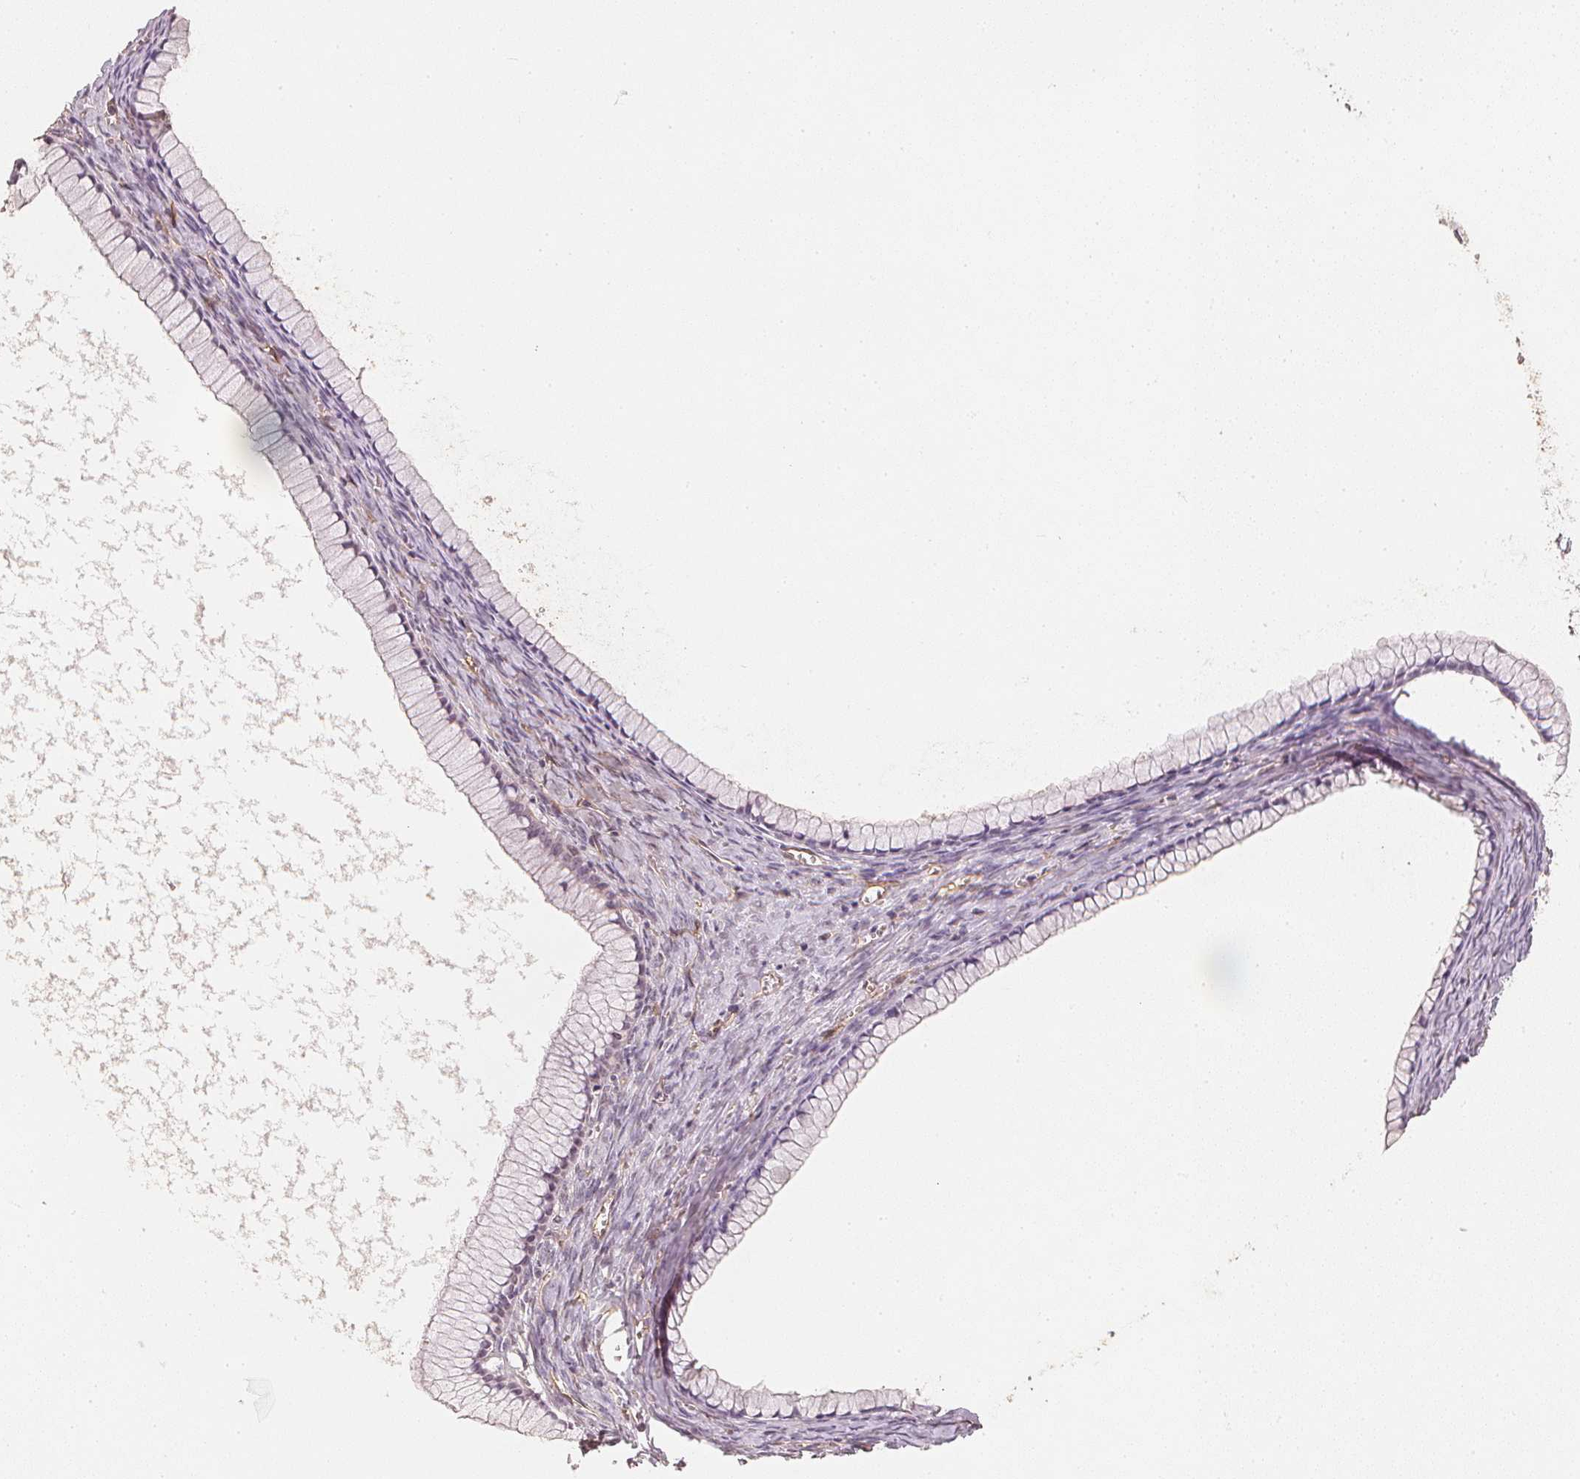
{"staining": {"intensity": "negative", "quantity": "none", "location": "none"}, "tissue": "ovarian cancer", "cell_type": "Tumor cells", "image_type": "cancer", "snomed": [{"axis": "morphology", "description": "Cystadenocarcinoma, mucinous, NOS"}, {"axis": "topography", "description": "Ovary"}], "caption": "The immunohistochemistry histopathology image has no significant expression in tumor cells of mucinous cystadenocarcinoma (ovarian) tissue. Nuclei are stained in blue.", "gene": "CIB1", "patient": {"sex": "female", "age": 41}}